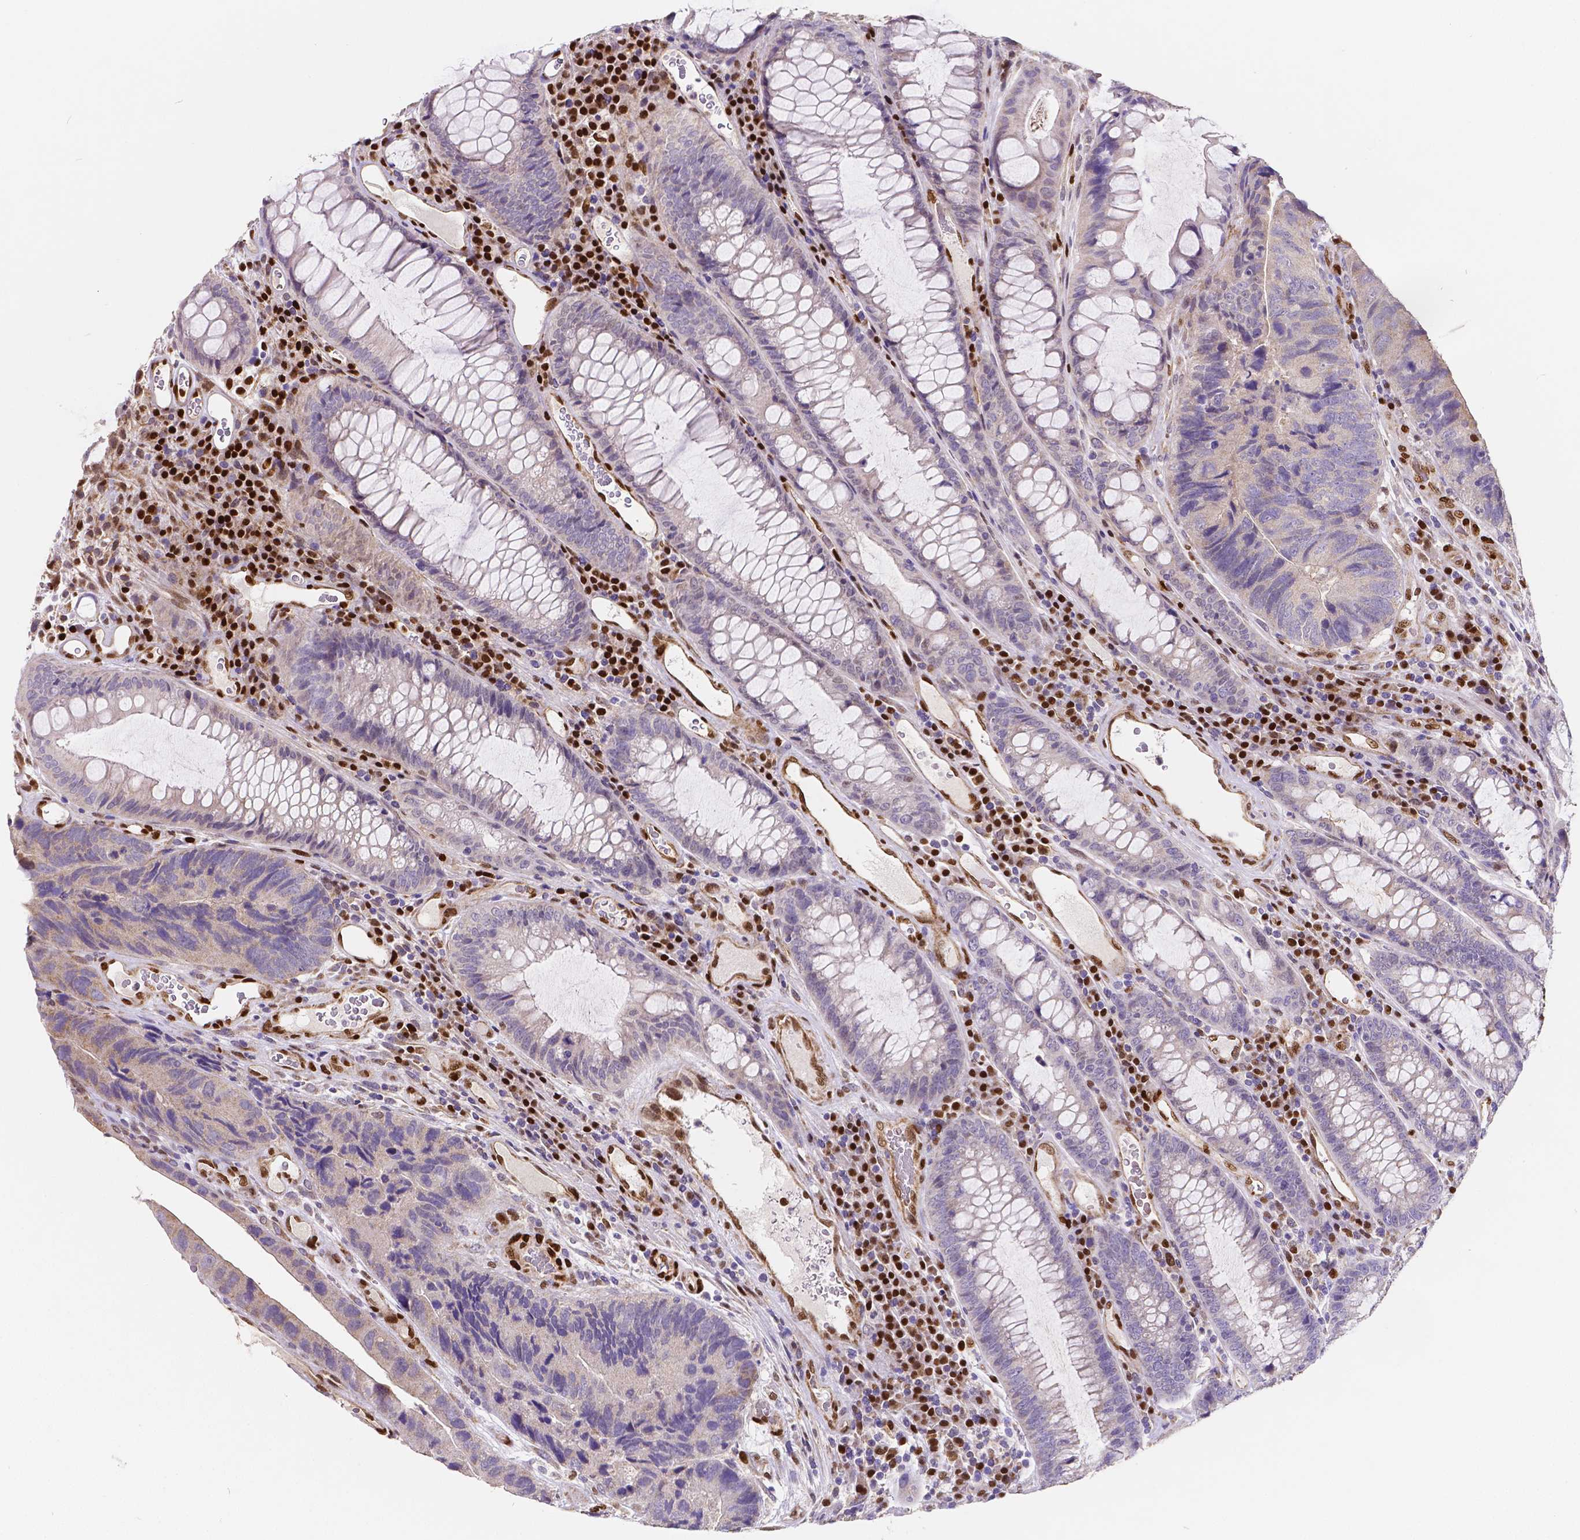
{"staining": {"intensity": "negative", "quantity": "none", "location": "none"}, "tissue": "colorectal cancer", "cell_type": "Tumor cells", "image_type": "cancer", "snomed": [{"axis": "morphology", "description": "Adenocarcinoma, NOS"}, {"axis": "topography", "description": "Colon"}], "caption": "A micrograph of adenocarcinoma (colorectal) stained for a protein reveals no brown staining in tumor cells. The staining was performed using DAB to visualize the protein expression in brown, while the nuclei were stained in blue with hematoxylin (Magnification: 20x).", "gene": "MEF2C", "patient": {"sex": "female", "age": 67}}